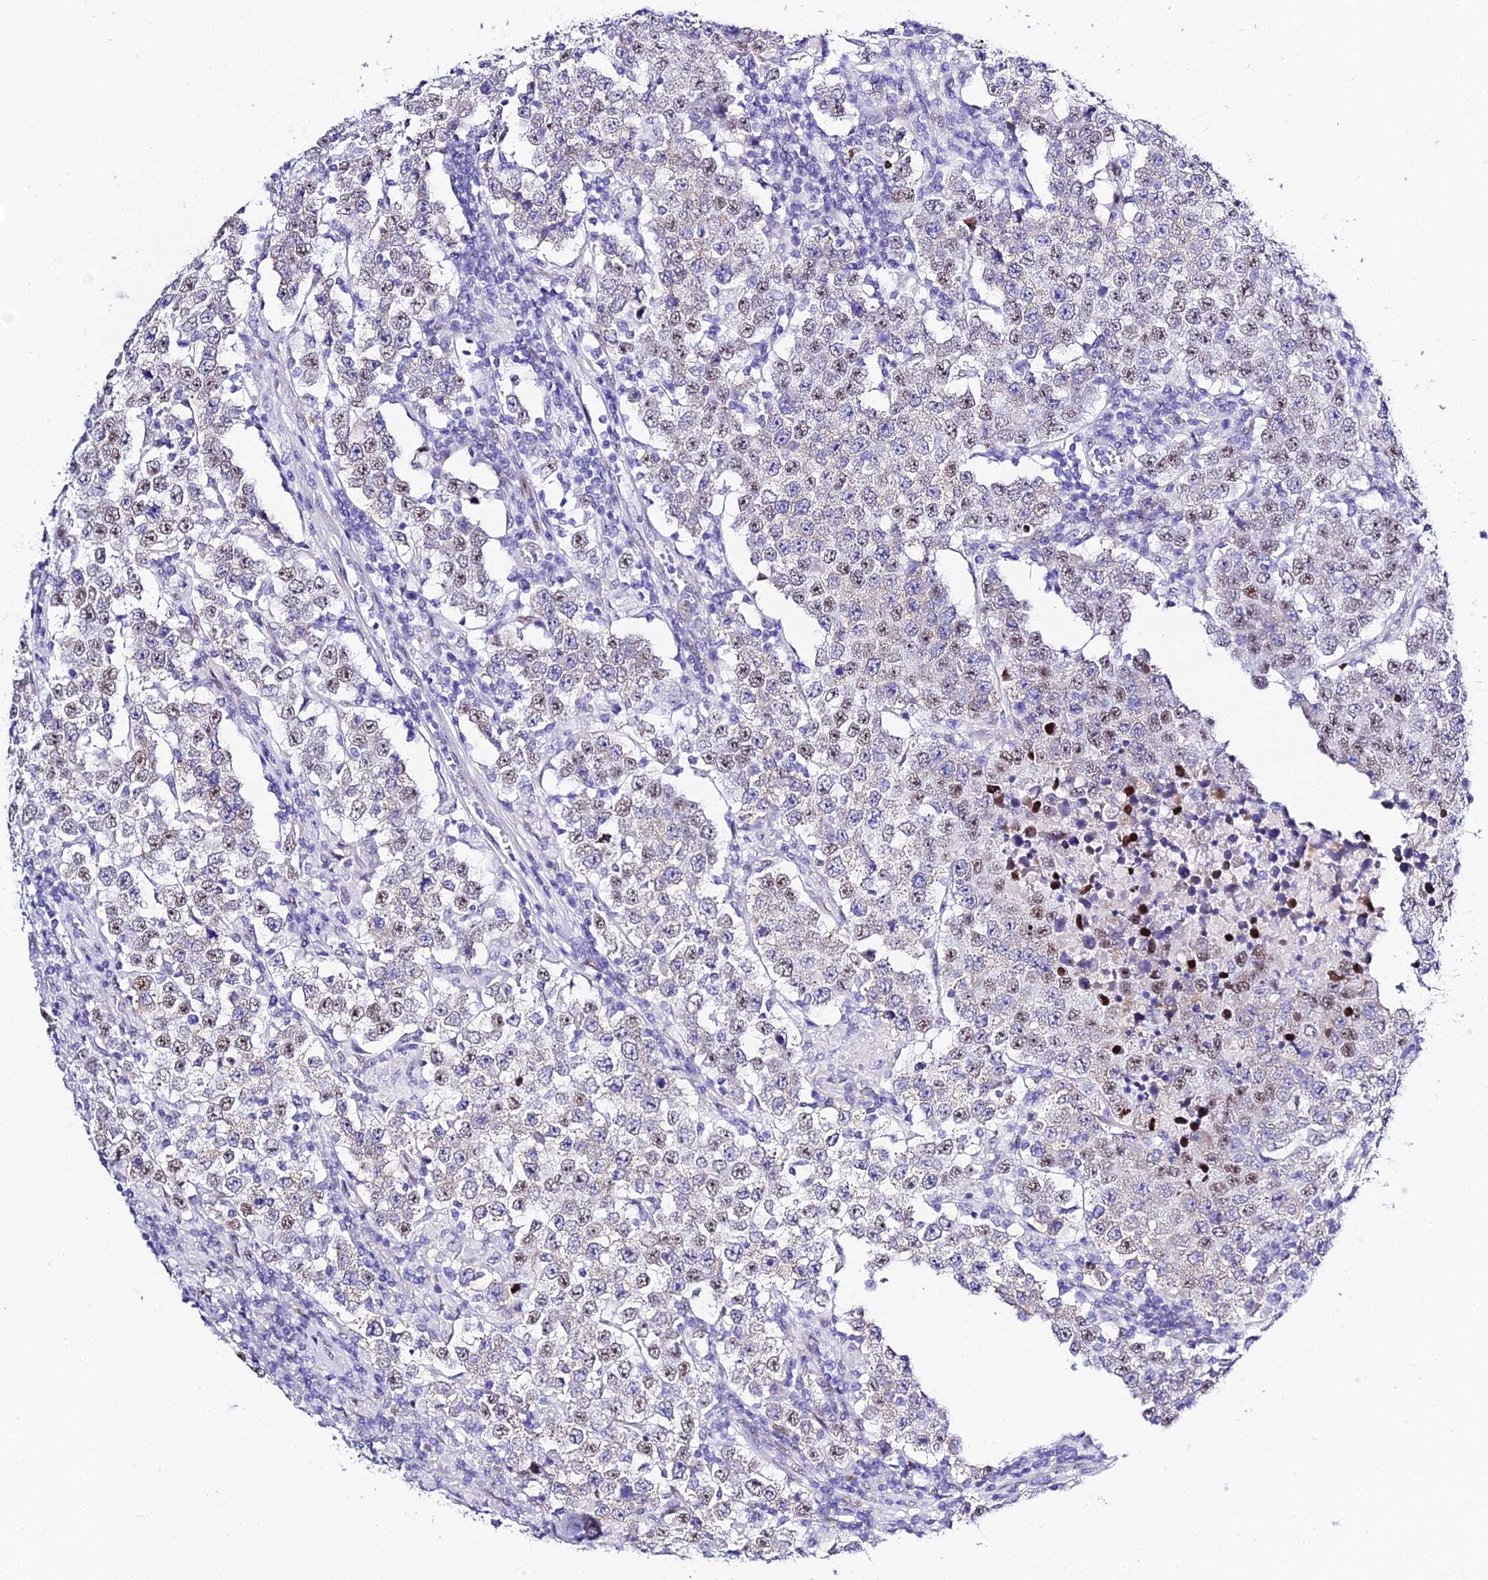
{"staining": {"intensity": "weak", "quantity": "<25%", "location": "nuclear"}, "tissue": "testis cancer", "cell_type": "Tumor cells", "image_type": "cancer", "snomed": [{"axis": "morphology", "description": "Normal tissue, NOS"}, {"axis": "morphology", "description": "Urothelial carcinoma, High grade"}, {"axis": "morphology", "description": "Seminoma, NOS"}, {"axis": "morphology", "description": "Carcinoma, Embryonal, NOS"}, {"axis": "topography", "description": "Urinary bladder"}, {"axis": "topography", "description": "Testis"}], "caption": "Testis cancer stained for a protein using IHC exhibits no staining tumor cells.", "gene": "POFUT2", "patient": {"sex": "male", "age": 41}}